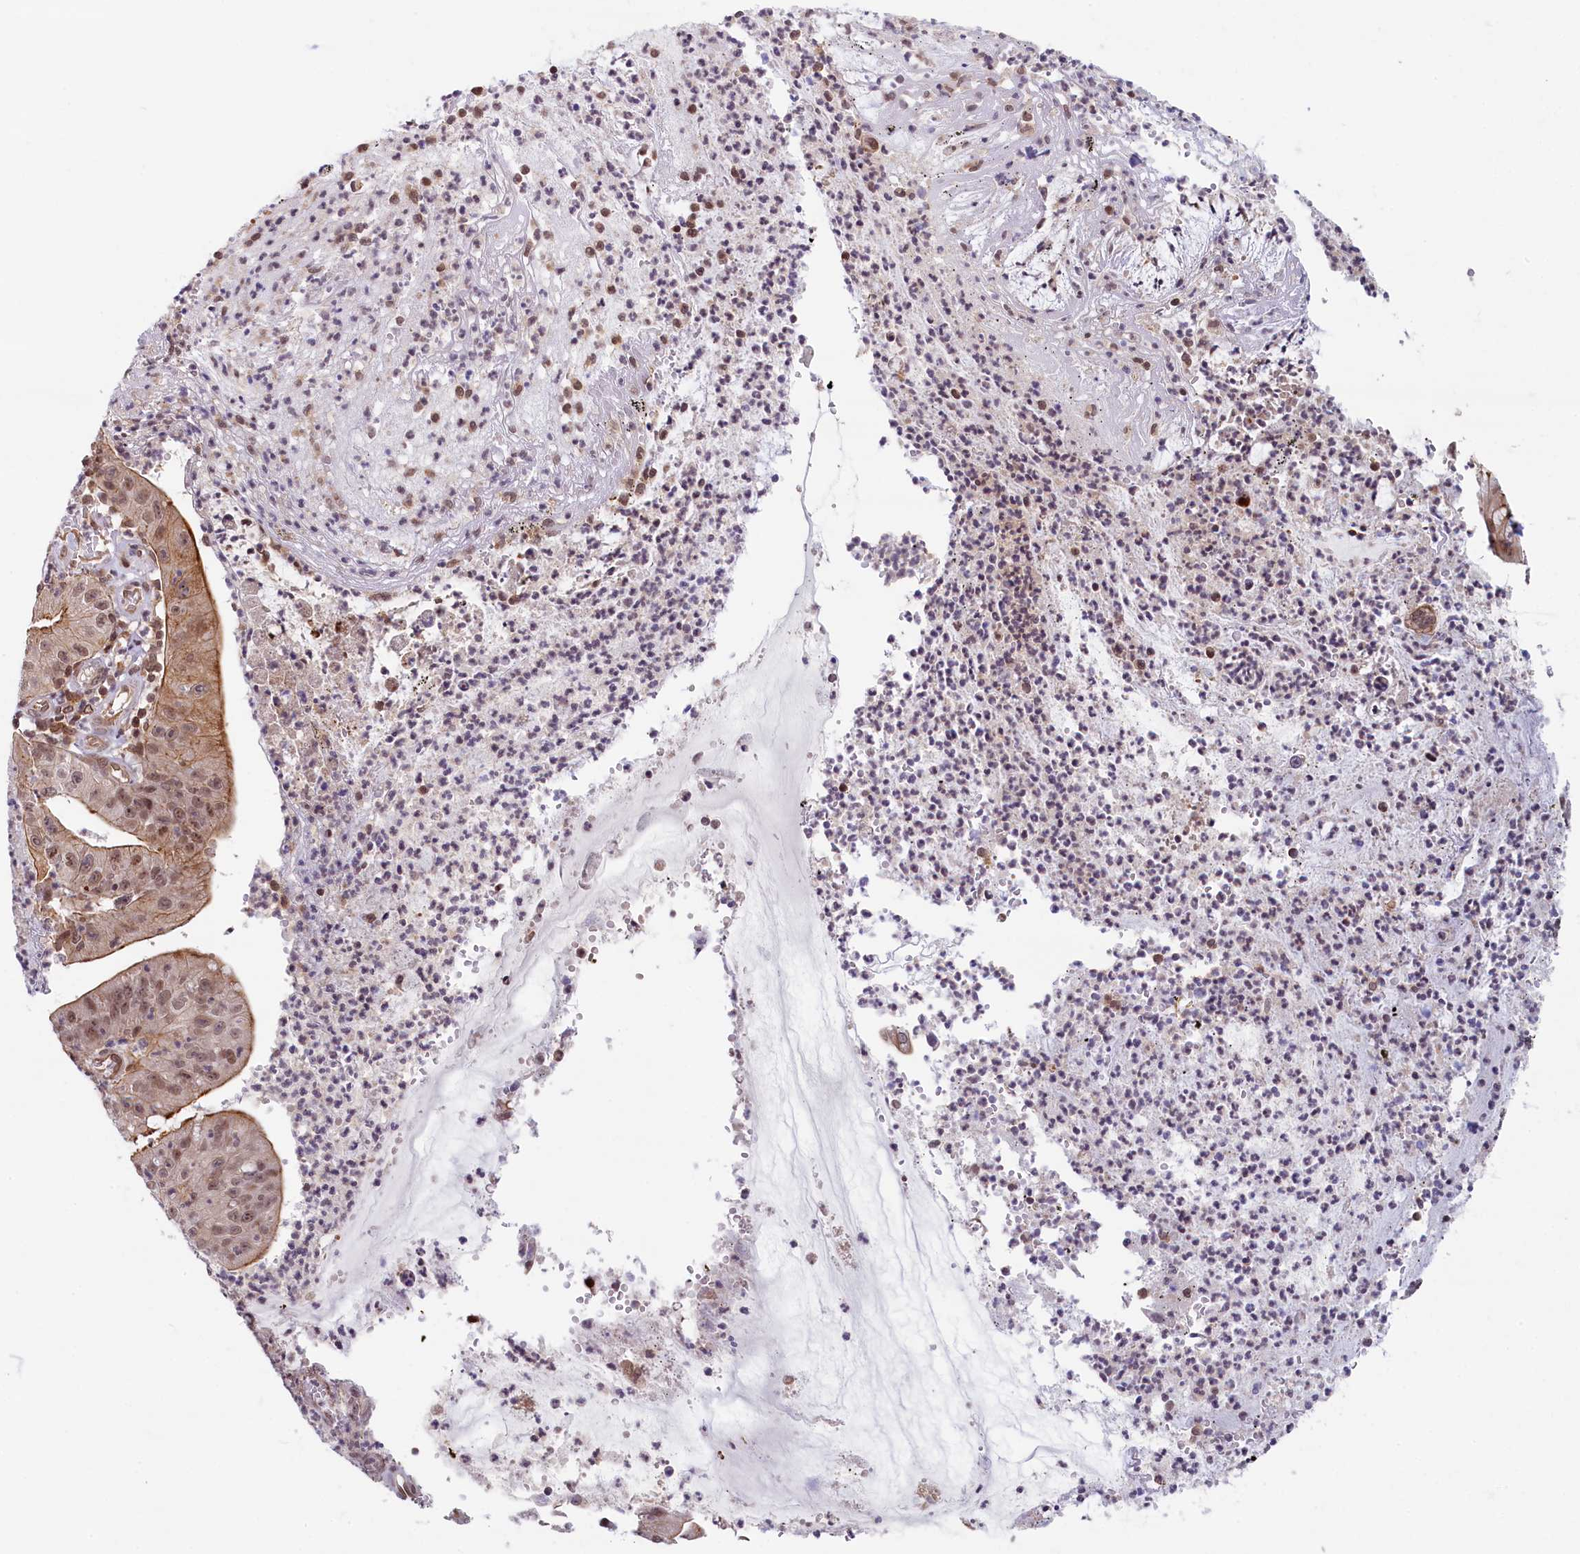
{"staining": {"intensity": "moderate", "quantity": ">75%", "location": "cytoplasmic/membranous,nuclear"}, "tissue": "stomach cancer", "cell_type": "Tumor cells", "image_type": "cancer", "snomed": [{"axis": "morphology", "description": "Adenocarcinoma, NOS"}, {"axis": "topography", "description": "Stomach"}], "caption": "Stomach adenocarcinoma tissue demonstrates moderate cytoplasmic/membranous and nuclear staining in about >75% of tumor cells", "gene": "FCHO1", "patient": {"sex": "male", "age": 59}}